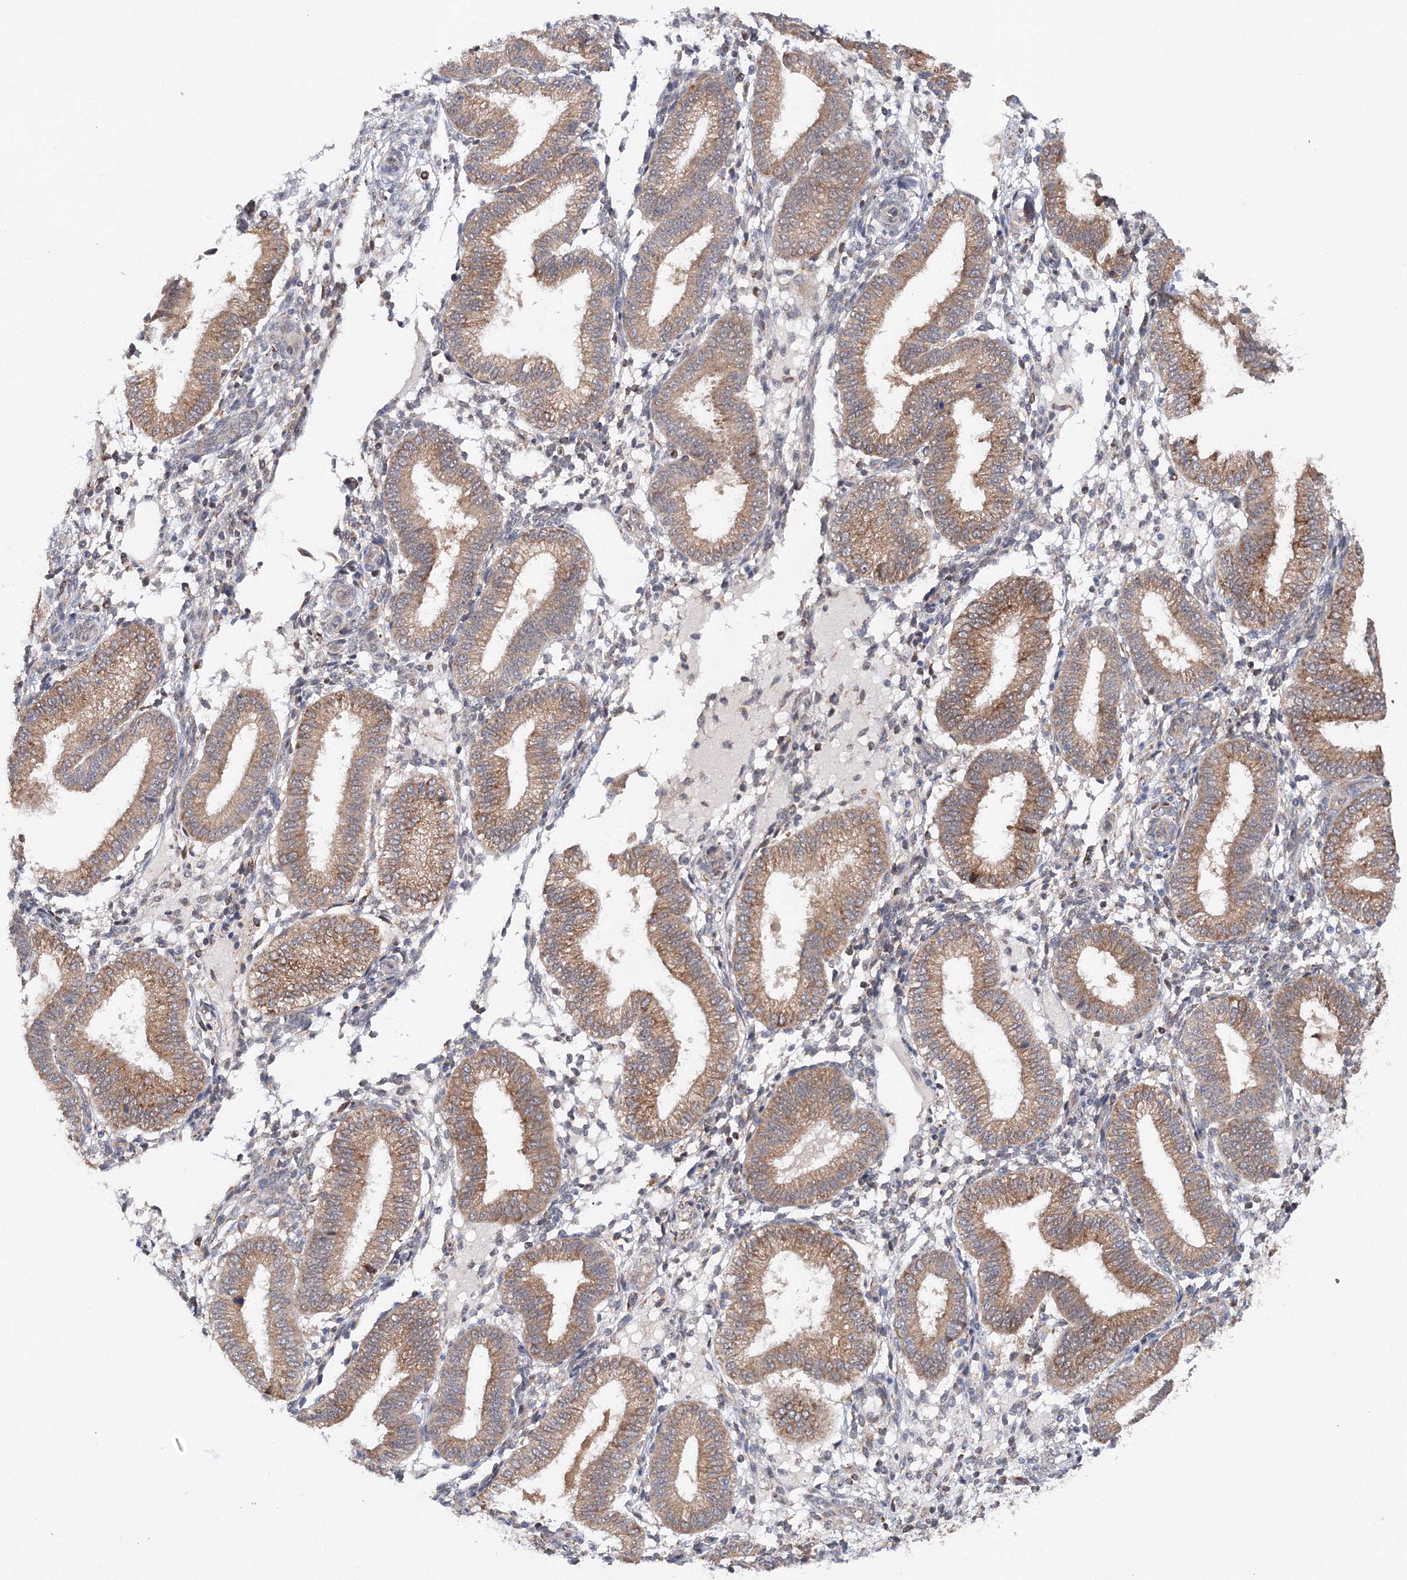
{"staining": {"intensity": "weak", "quantity": "<25%", "location": "cytoplasmic/membranous"}, "tissue": "endometrium", "cell_type": "Cells in endometrial stroma", "image_type": "normal", "snomed": [{"axis": "morphology", "description": "Normal tissue, NOS"}, {"axis": "topography", "description": "Endometrium"}], "caption": "Image shows no protein positivity in cells in endometrial stroma of unremarkable endometrium. (Stains: DAB (3,3'-diaminobenzidine) immunohistochemistry with hematoxylin counter stain, Microscopy: brightfield microscopy at high magnification).", "gene": "DIS3L2", "patient": {"sex": "female", "age": 39}}